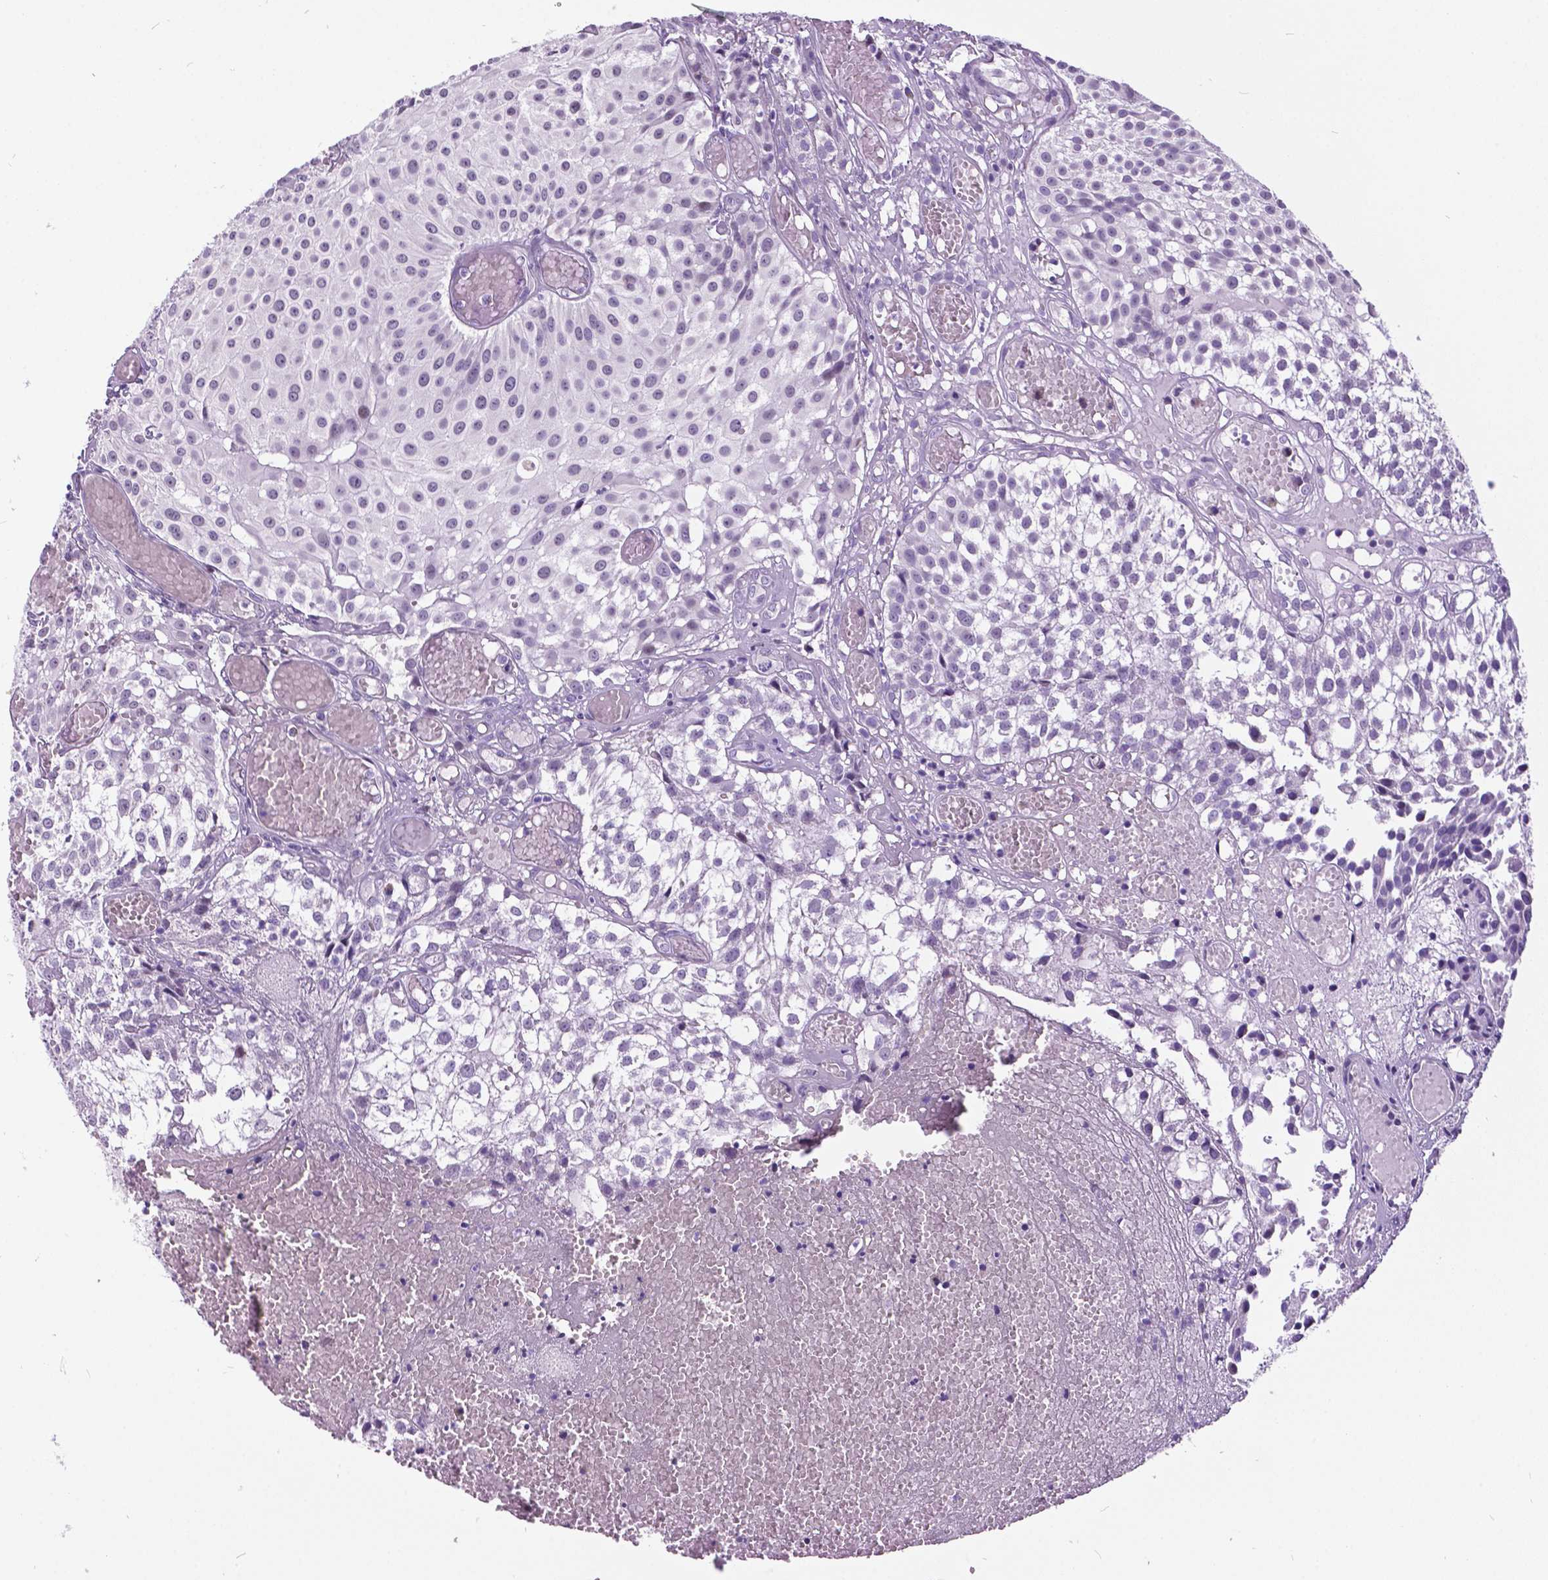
{"staining": {"intensity": "negative", "quantity": "none", "location": "none"}, "tissue": "urothelial cancer", "cell_type": "Tumor cells", "image_type": "cancer", "snomed": [{"axis": "morphology", "description": "Urothelial carcinoma, Low grade"}, {"axis": "topography", "description": "Urinary bladder"}], "caption": "A high-resolution image shows immunohistochemistry (IHC) staining of urothelial carcinoma (low-grade), which demonstrates no significant staining in tumor cells.", "gene": "DPF3", "patient": {"sex": "male", "age": 79}}